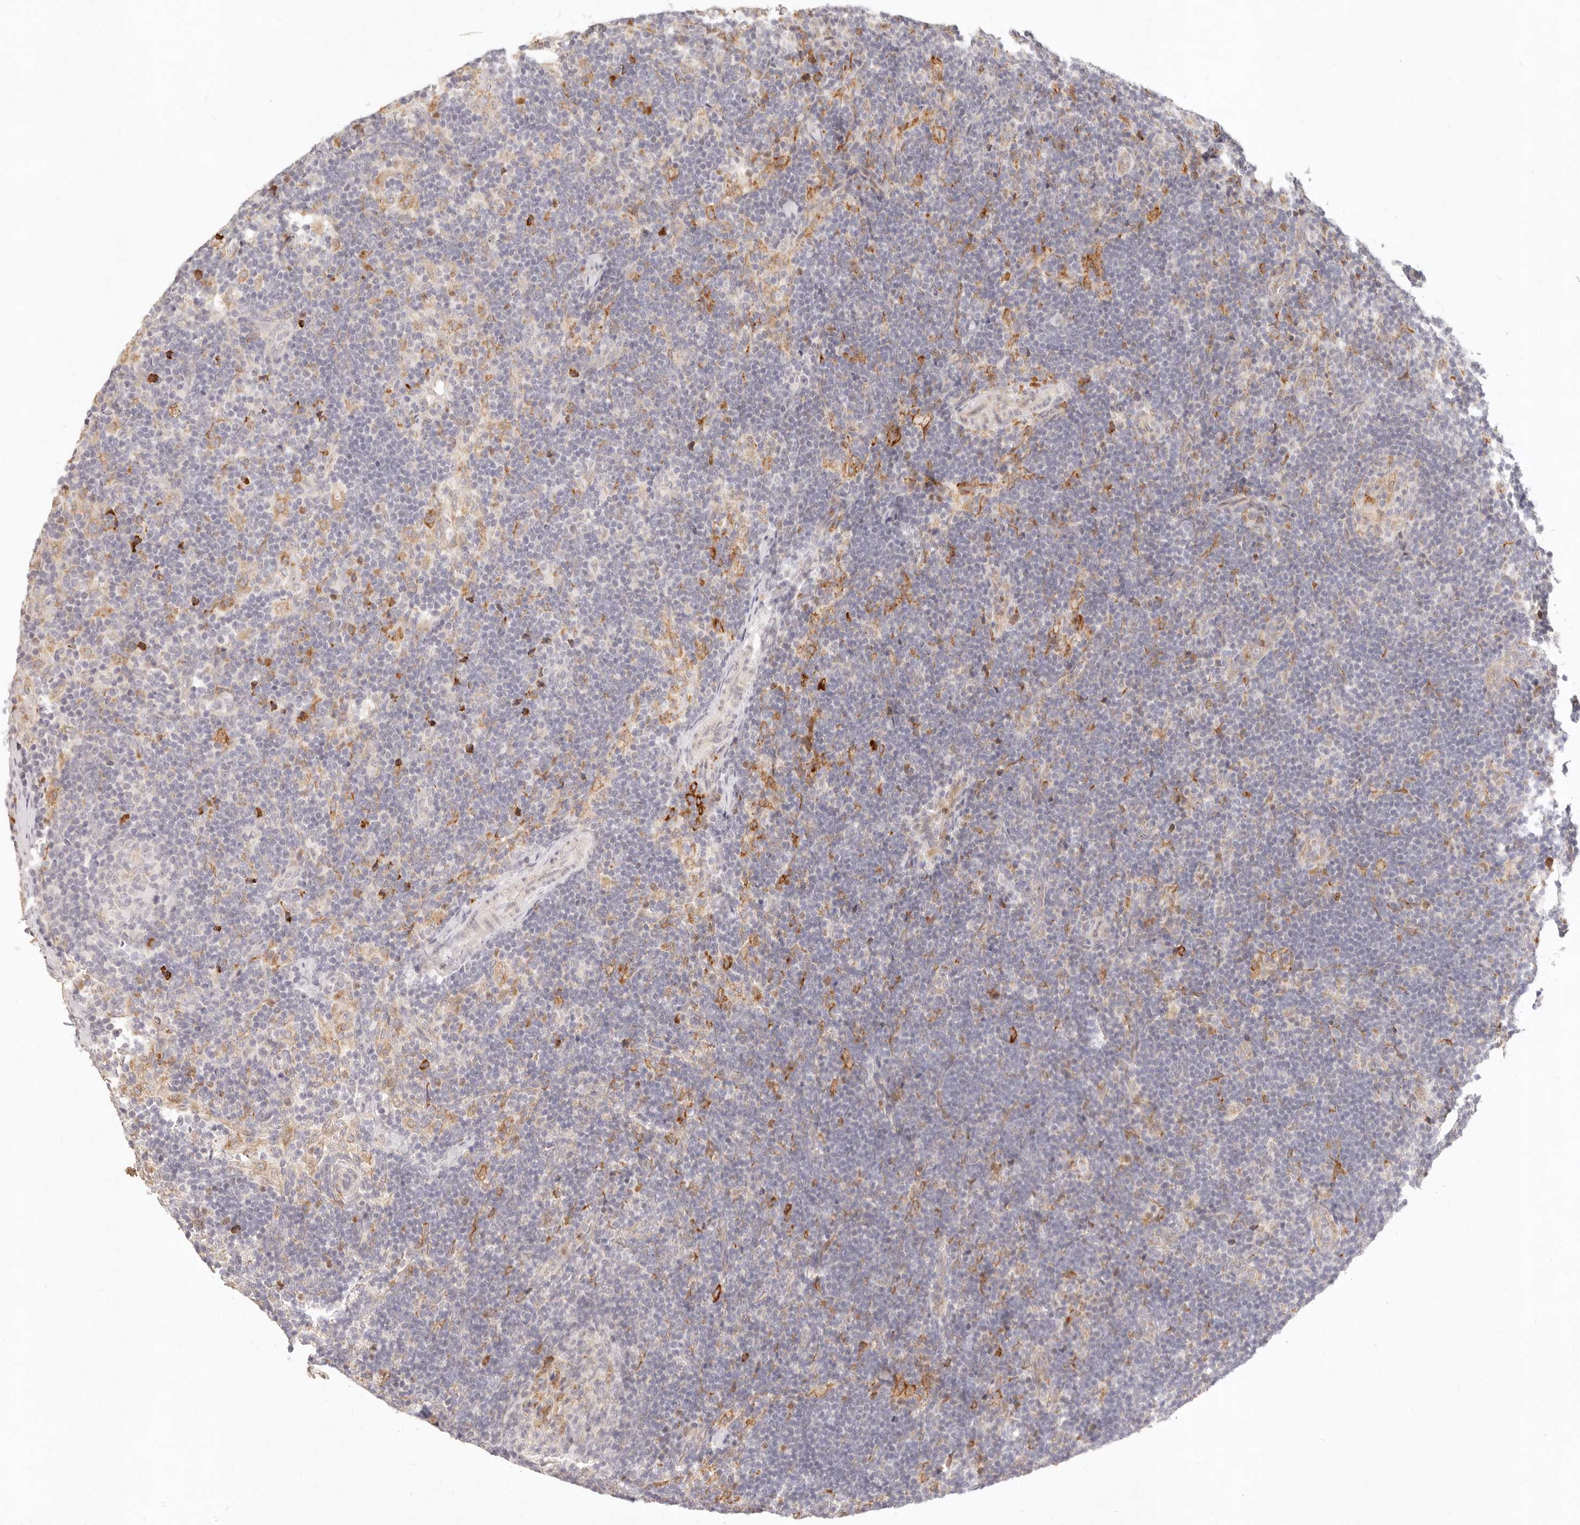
{"staining": {"intensity": "moderate", "quantity": "<25%", "location": "cytoplasmic/membranous"}, "tissue": "lymph node", "cell_type": "Germinal center cells", "image_type": "normal", "snomed": [{"axis": "morphology", "description": "Normal tissue, NOS"}, {"axis": "topography", "description": "Lymph node"}], "caption": "High-power microscopy captured an IHC micrograph of benign lymph node, revealing moderate cytoplasmic/membranous expression in about <25% of germinal center cells. (DAB (3,3'-diaminobenzidine) IHC with brightfield microscopy, high magnification).", "gene": "C1orf127", "patient": {"sex": "female", "age": 22}}